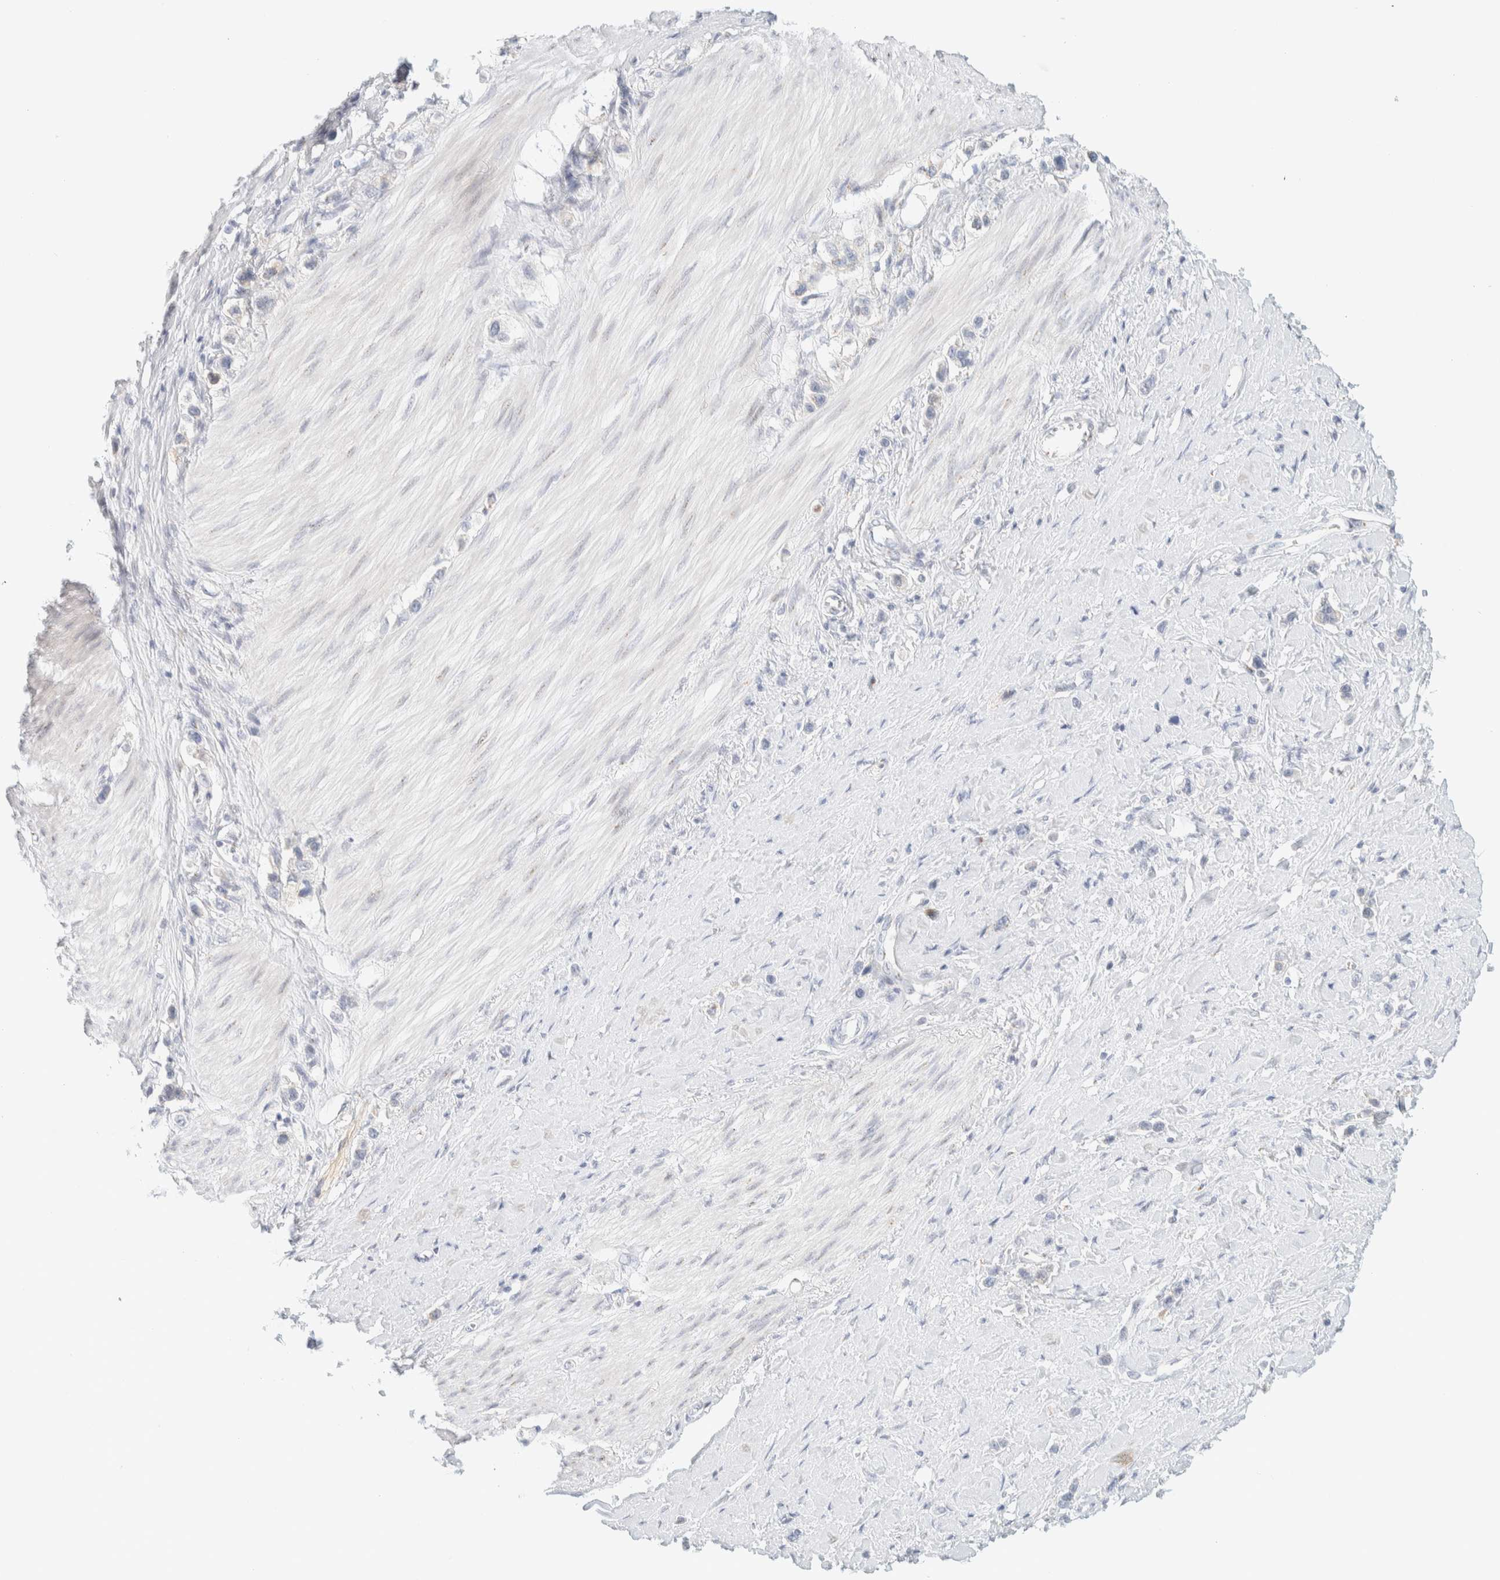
{"staining": {"intensity": "negative", "quantity": "none", "location": "none"}, "tissue": "stomach cancer", "cell_type": "Tumor cells", "image_type": "cancer", "snomed": [{"axis": "morphology", "description": "Adenocarcinoma, NOS"}, {"axis": "topography", "description": "Stomach"}], "caption": "Histopathology image shows no protein positivity in tumor cells of adenocarcinoma (stomach) tissue.", "gene": "SPNS3", "patient": {"sex": "female", "age": 65}}